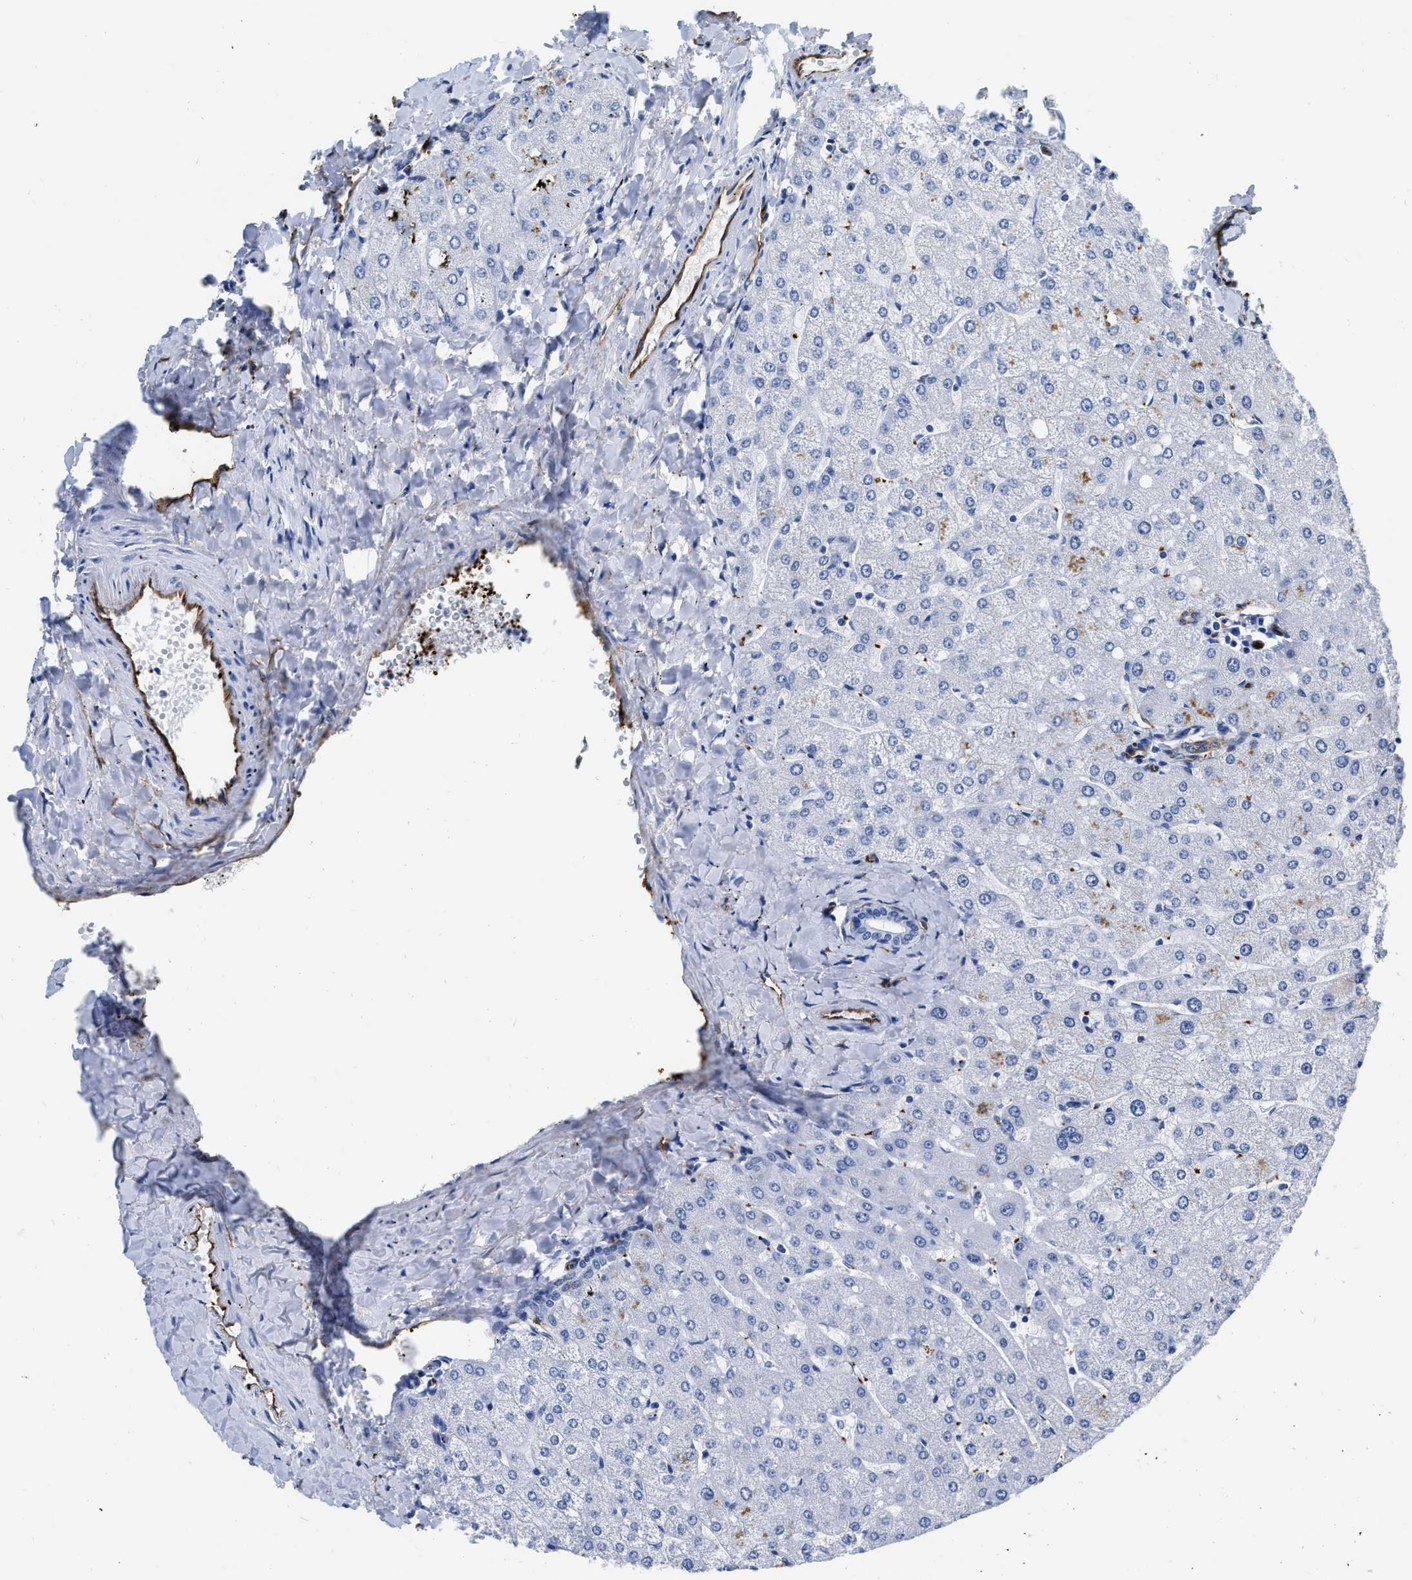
{"staining": {"intensity": "negative", "quantity": "none", "location": "none"}, "tissue": "liver", "cell_type": "Cholangiocytes", "image_type": "normal", "snomed": [{"axis": "morphology", "description": "Normal tissue, NOS"}, {"axis": "topography", "description": "Liver"}], "caption": "The IHC image has no significant positivity in cholangiocytes of liver. (DAB immunohistochemistry (IHC) visualized using brightfield microscopy, high magnification).", "gene": "TVP23B", "patient": {"sex": "male", "age": 55}}